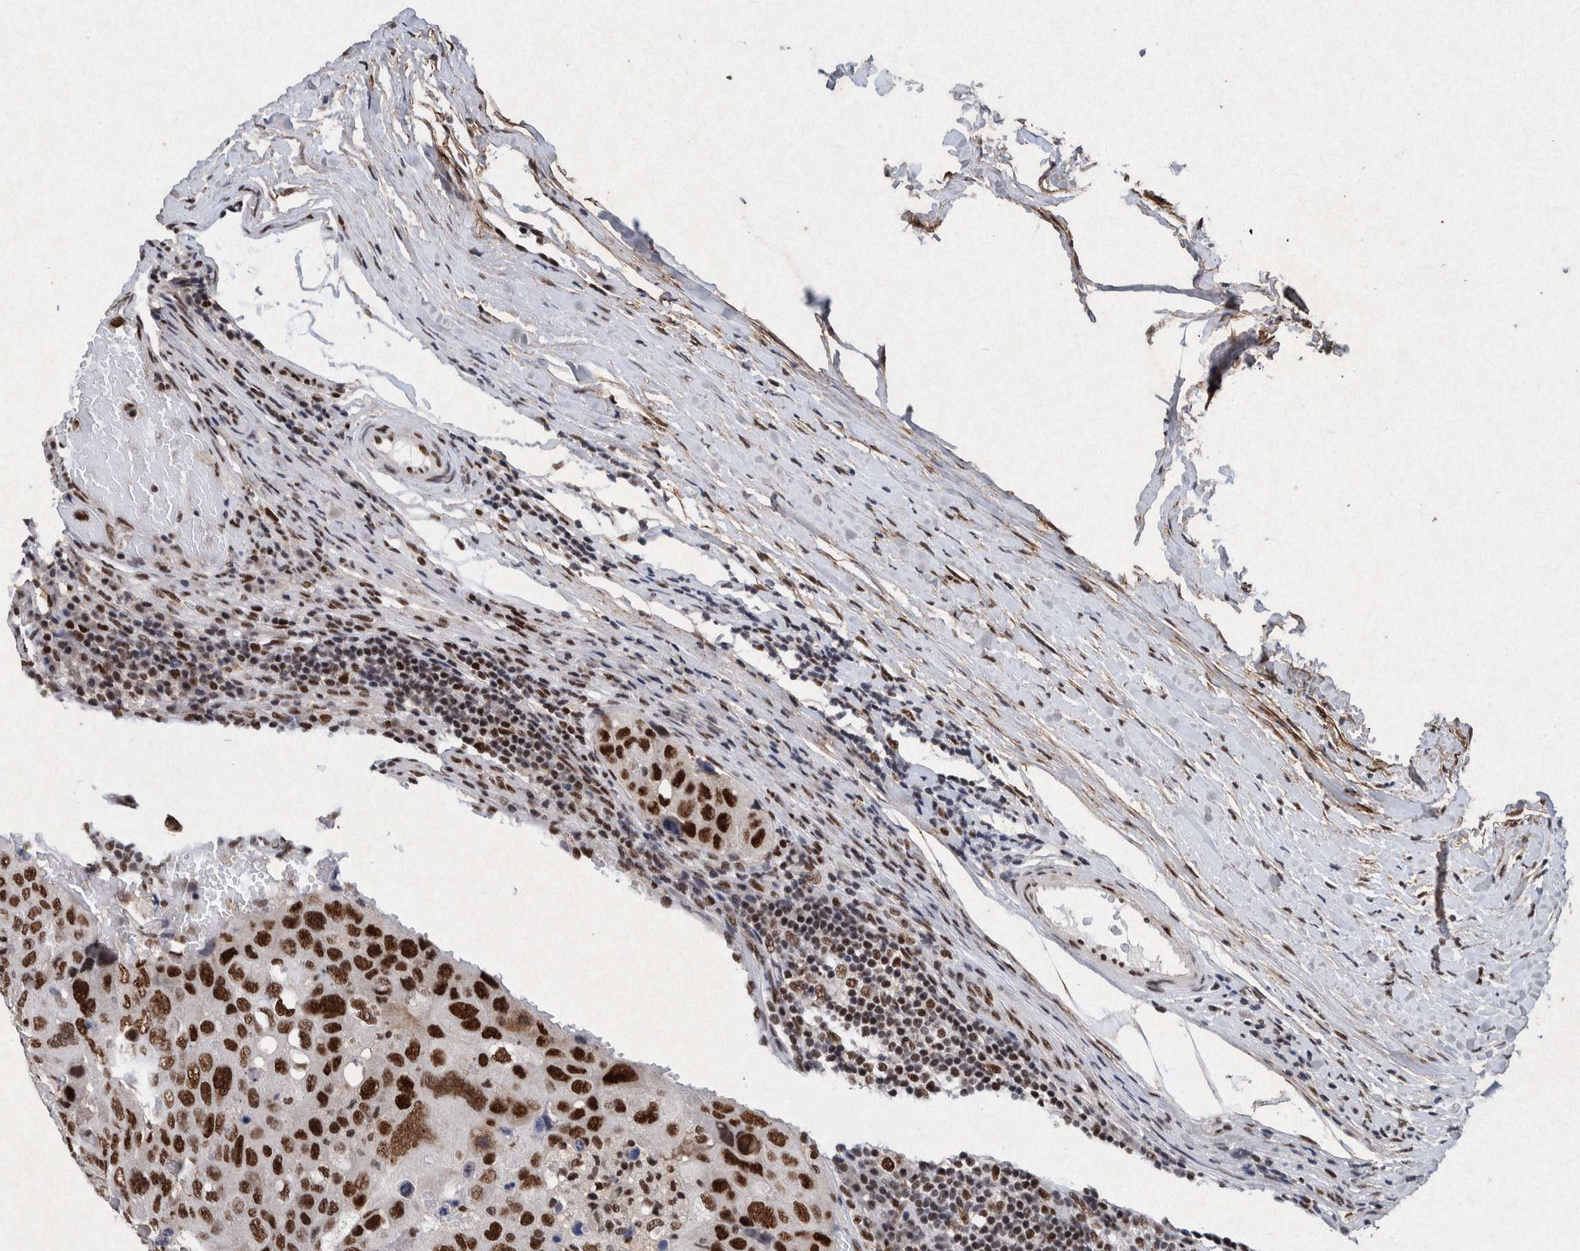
{"staining": {"intensity": "strong", "quantity": ">75%", "location": "nuclear"}, "tissue": "urothelial cancer", "cell_type": "Tumor cells", "image_type": "cancer", "snomed": [{"axis": "morphology", "description": "Urothelial carcinoma, High grade"}, {"axis": "topography", "description": "Lymph node"}, {"axis": "topography", "description": "Urinary bladder"}], "caption": "Strong nuclear expression for a protein is present in approximately >75% of tumor cells of high-grade urothelial carcinoma using IHC.", "gene": "TAF10", "patient": {"sex": "male", "age": 51}}